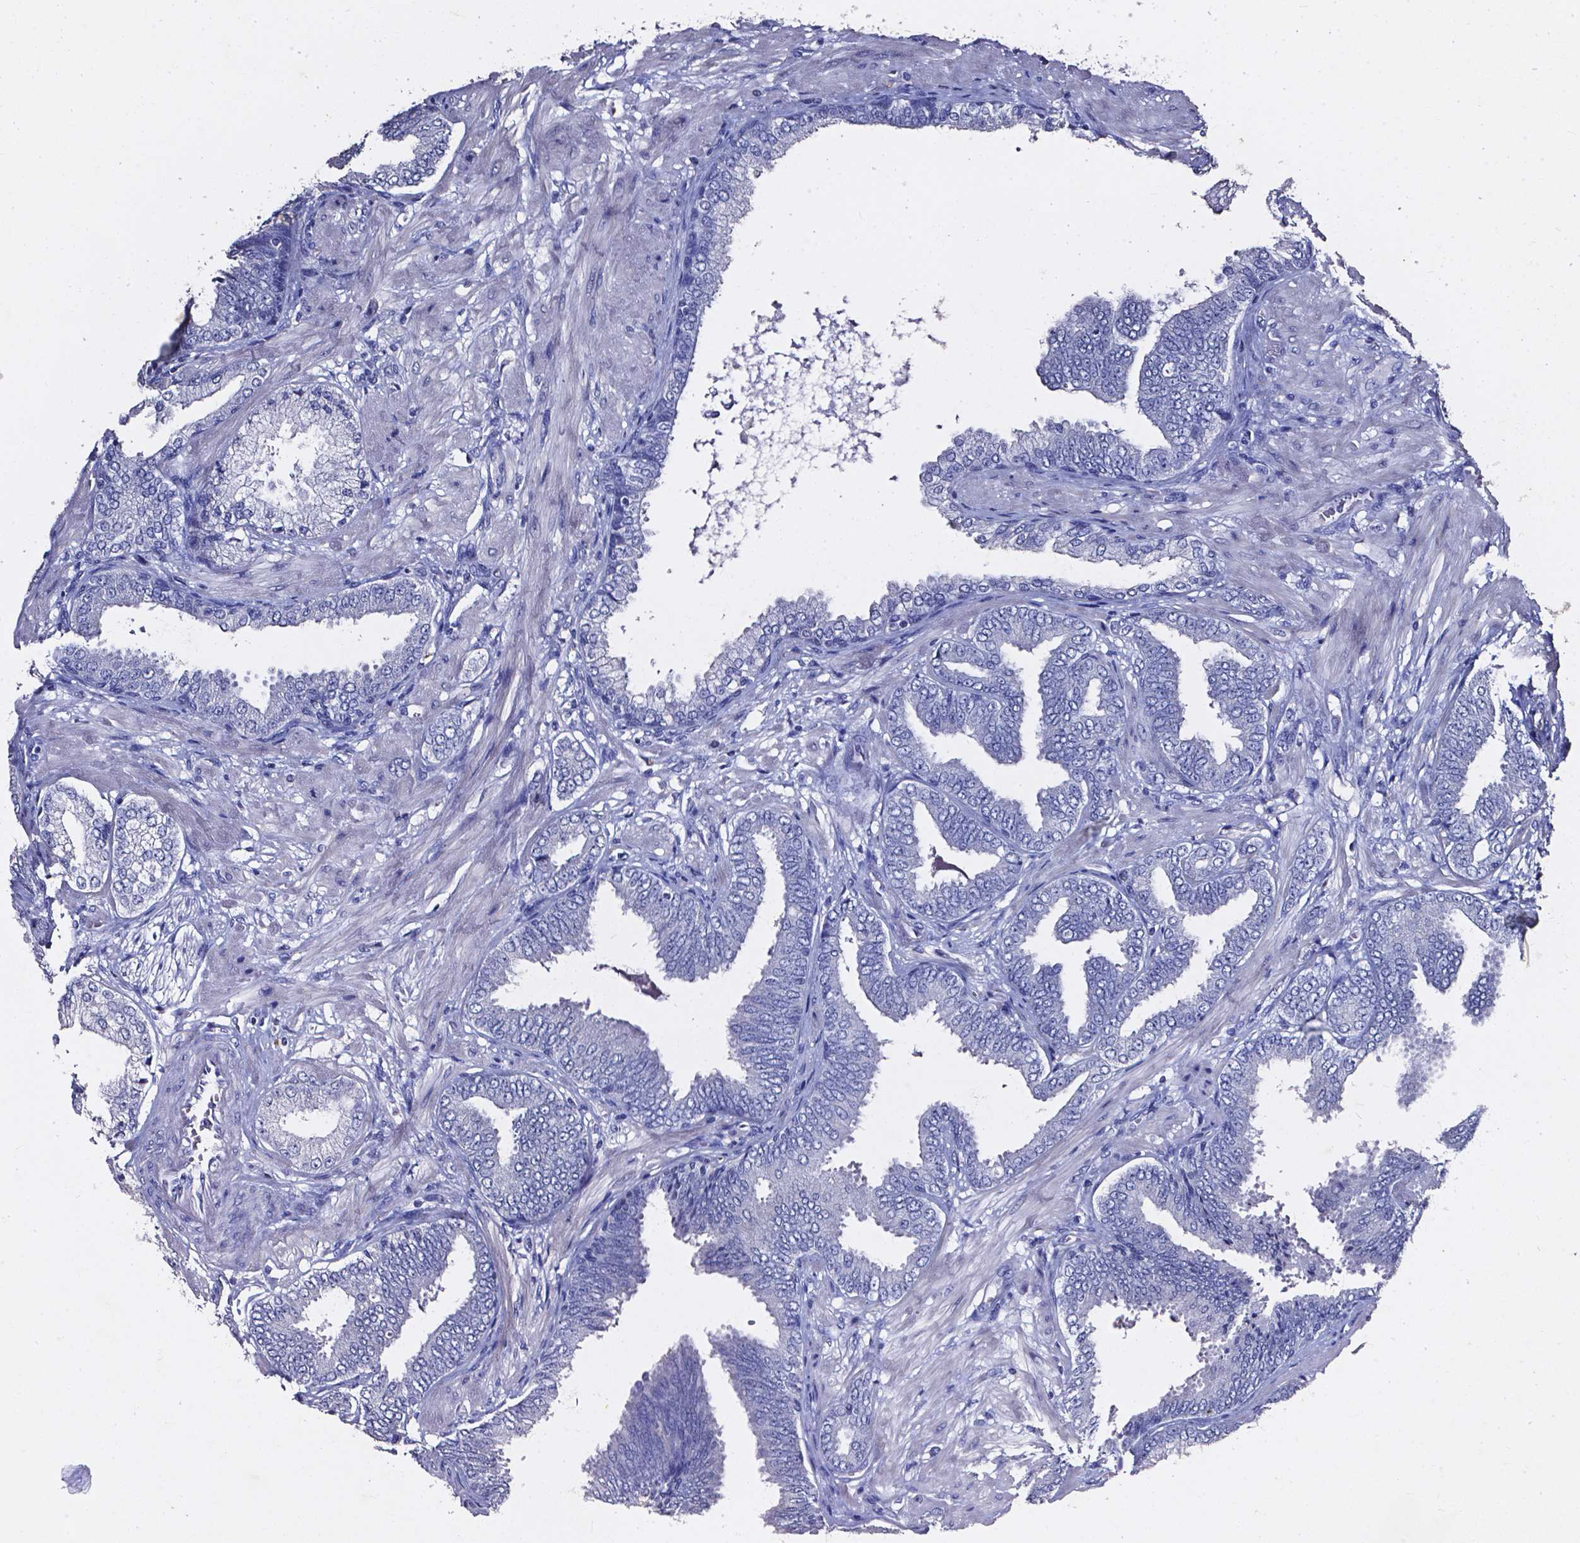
{"staining": {"intensity": "negative", "quantity": "none", "location": "none"}, "tissue": "prostate cancer", "cell_type": "Tumor cells", "image_type": "cancer", "snomed": [{"axis": "morphology", "description": "Adenocarcinoma, Low grade"}, {"axis": "topography", "description": "Prostate"}], "caption": "Low-grade adenocarcinoma (prostate) was stained to show a protein in brown. There is no significant staining in tumor cells.", "gene": "AKR1B10", "patient": {"sex": "male", "age": 55}}